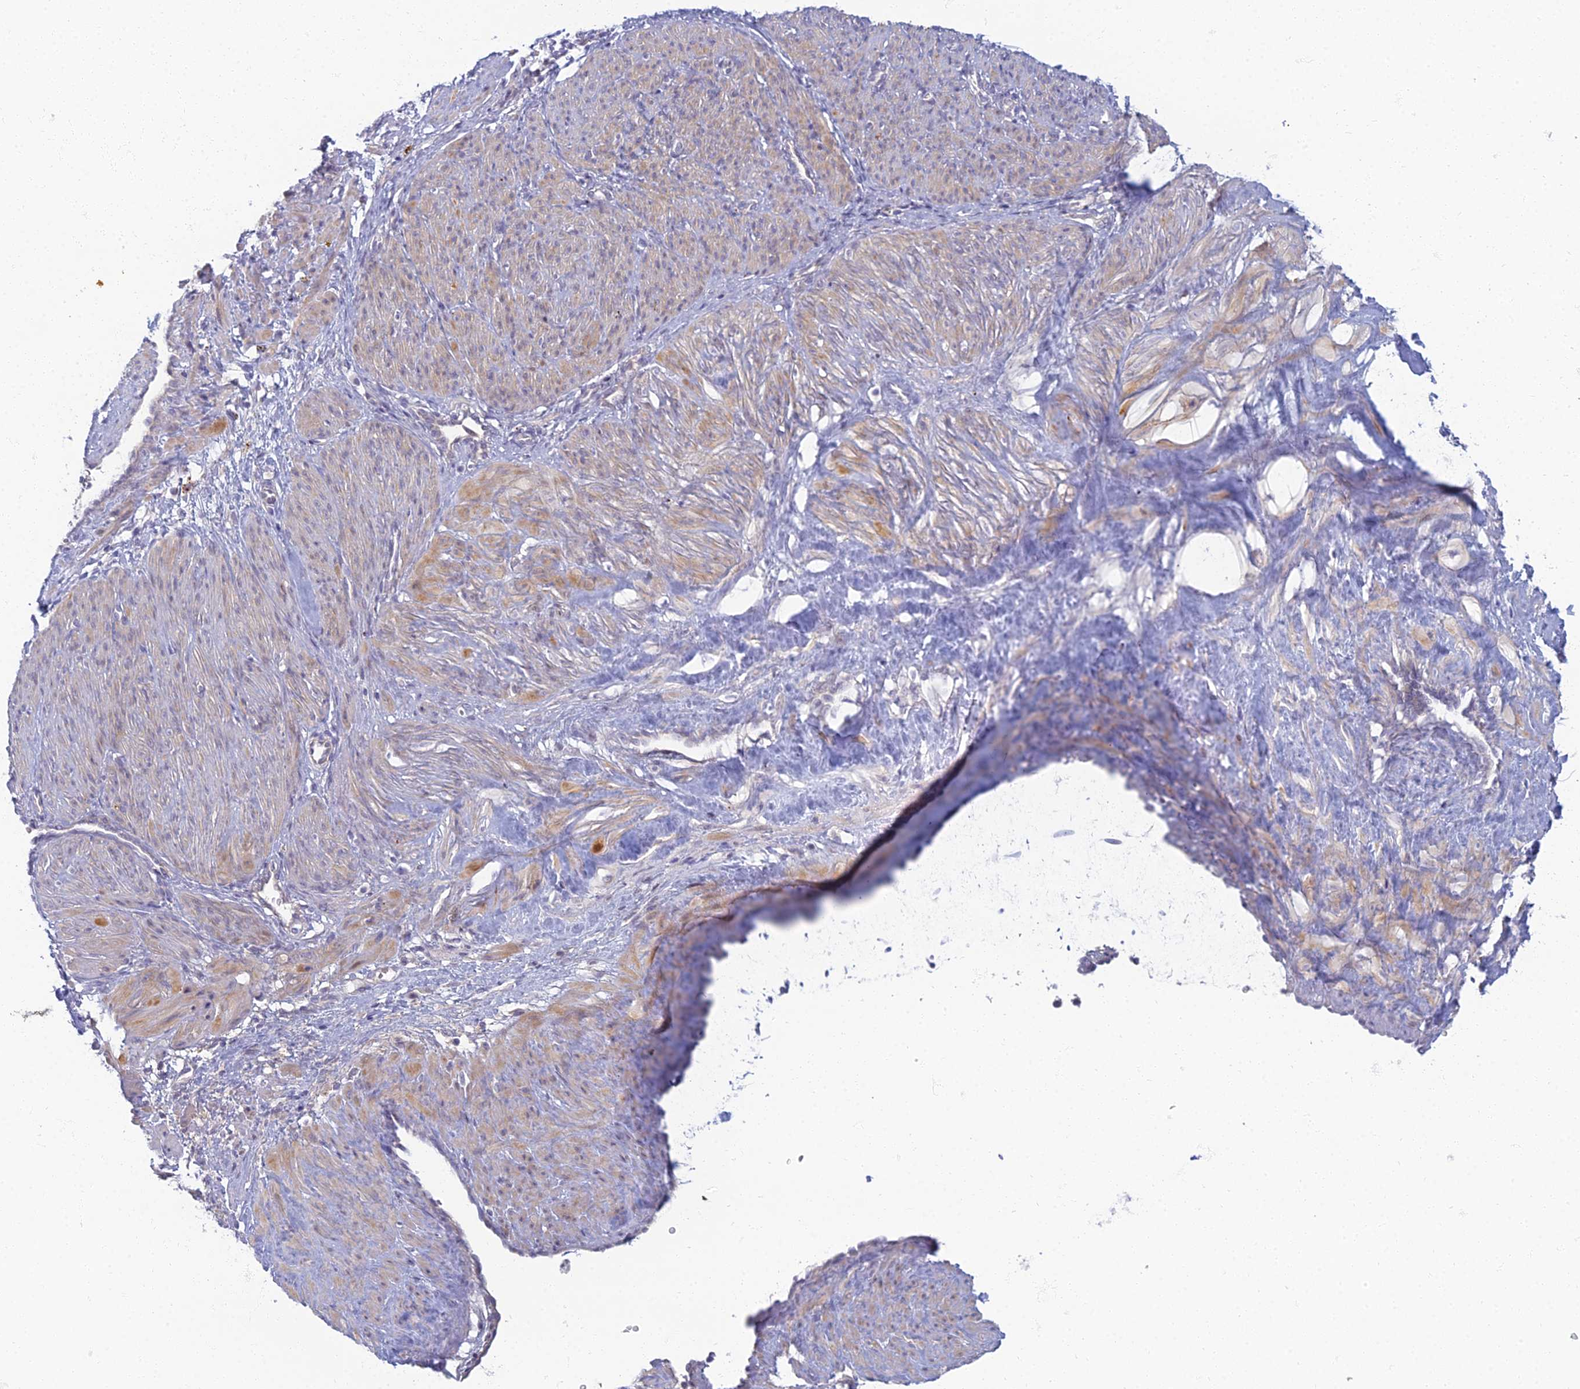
{"staining": {"intensity": "weak", "quantity": ">75%", "location": "cytoplasmic/membranous"}, "tissue": "smooth muscle", "cell_type": "Smooth muscle cells", "image_type": "normal", "snomed": [{"axis": "morphology", "description": "Normal tissue, NOS"}, {"axis": "topography", "description": "Endometrium"}], "caption": "DAB (3,3'-diaminobenzidine) immunohistochemical staining of normal human smooth muscle demonstrates weak cytoplasmic/membranous protein staining in about >75% of smooth muscle cells. The protein is shown in brown color, while the nuclei are stained blue.", "gene": "CHMP4B", "patient": {"sex": "female", "age": 33}}